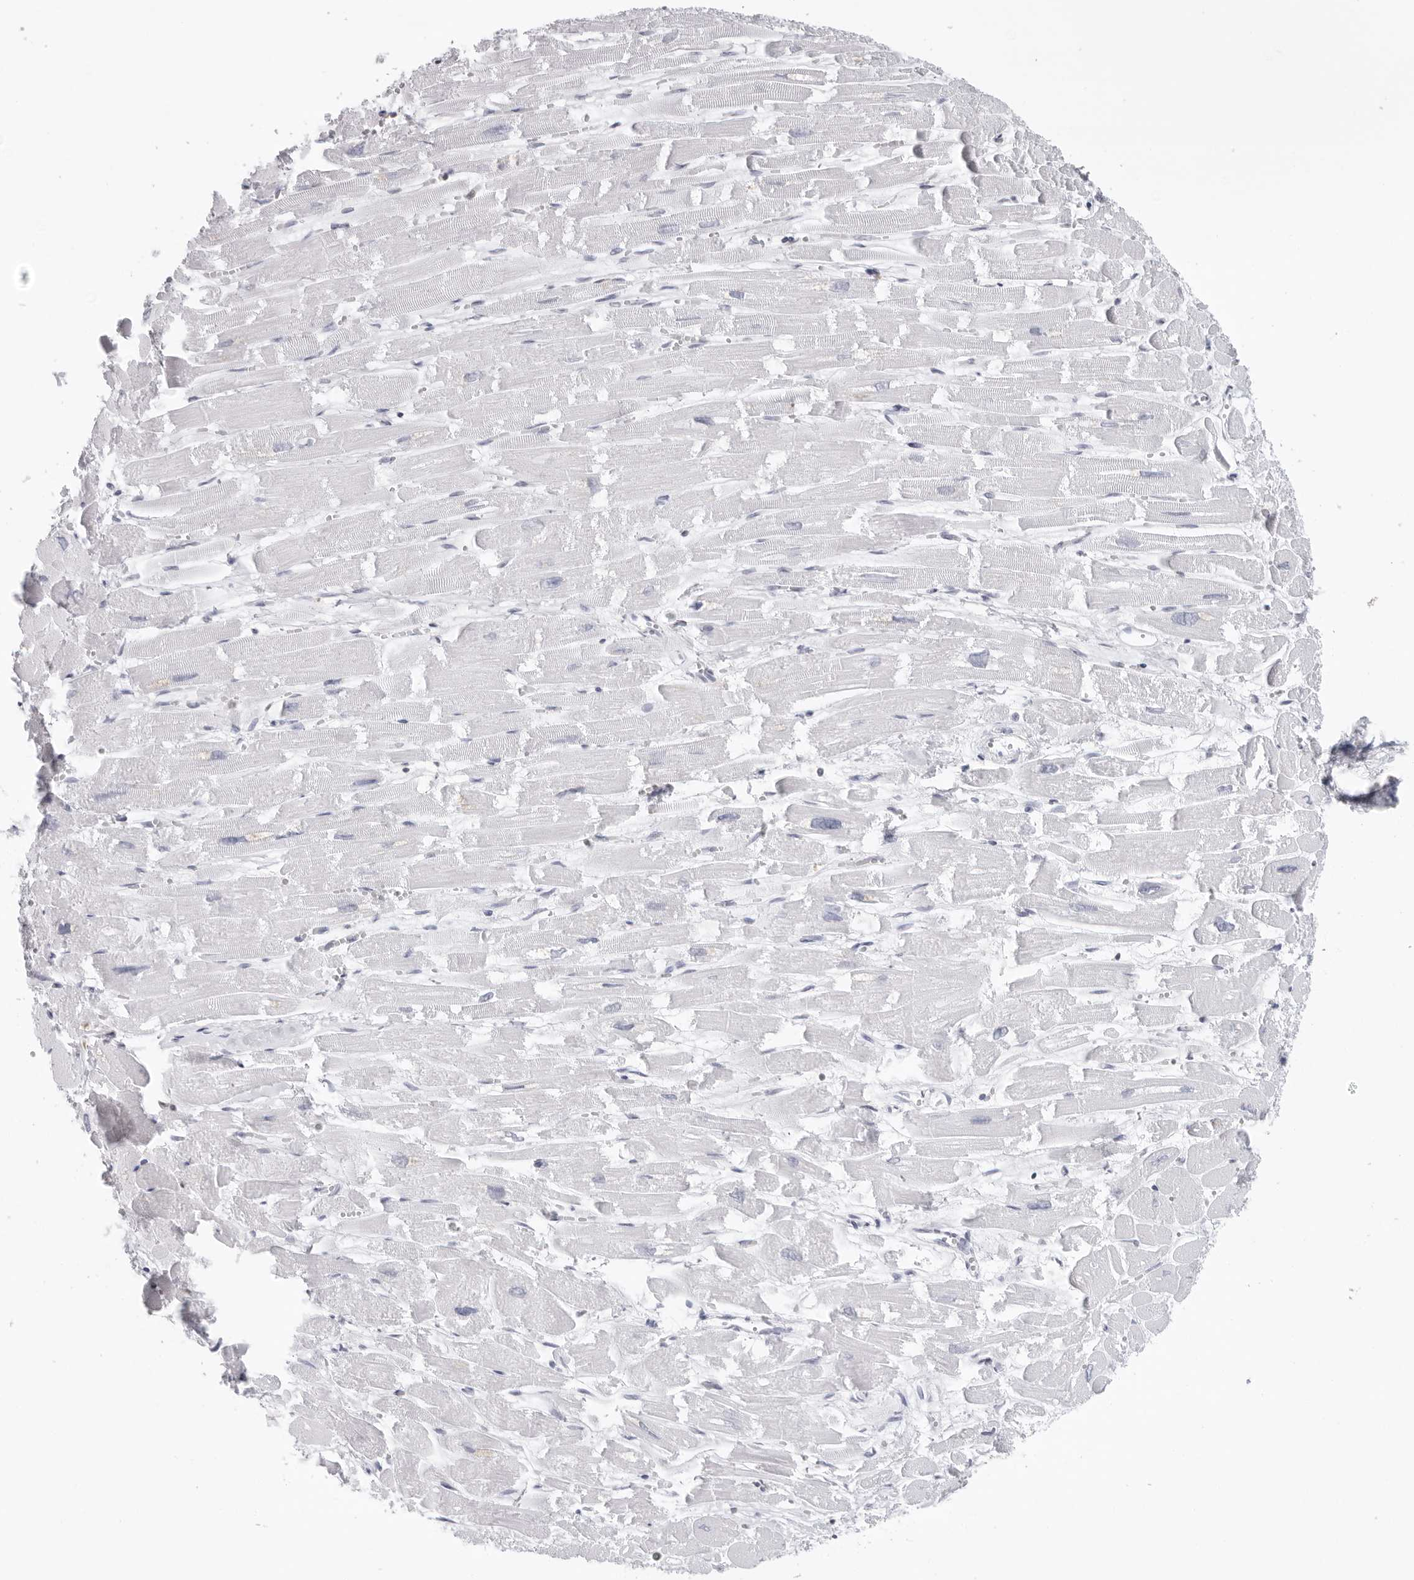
{"staining": {"intensity": "negative", "quantity": "none", "location": "none"}, "tissue": "heart muscle", "cell_type": "Cardiomyocytes", "image_type": "normal", "snomed": [{"axis": "morphology", "description": "Normal tissue, NOS"}, {"axis": "topography", "description": "Heart"}], "caption": "The histopathology image shows no staining of cardiomyocytes in unremarkable heart muscle.", "gene": "FMNL1", "patient": {"sex": "male", "age": 54}}